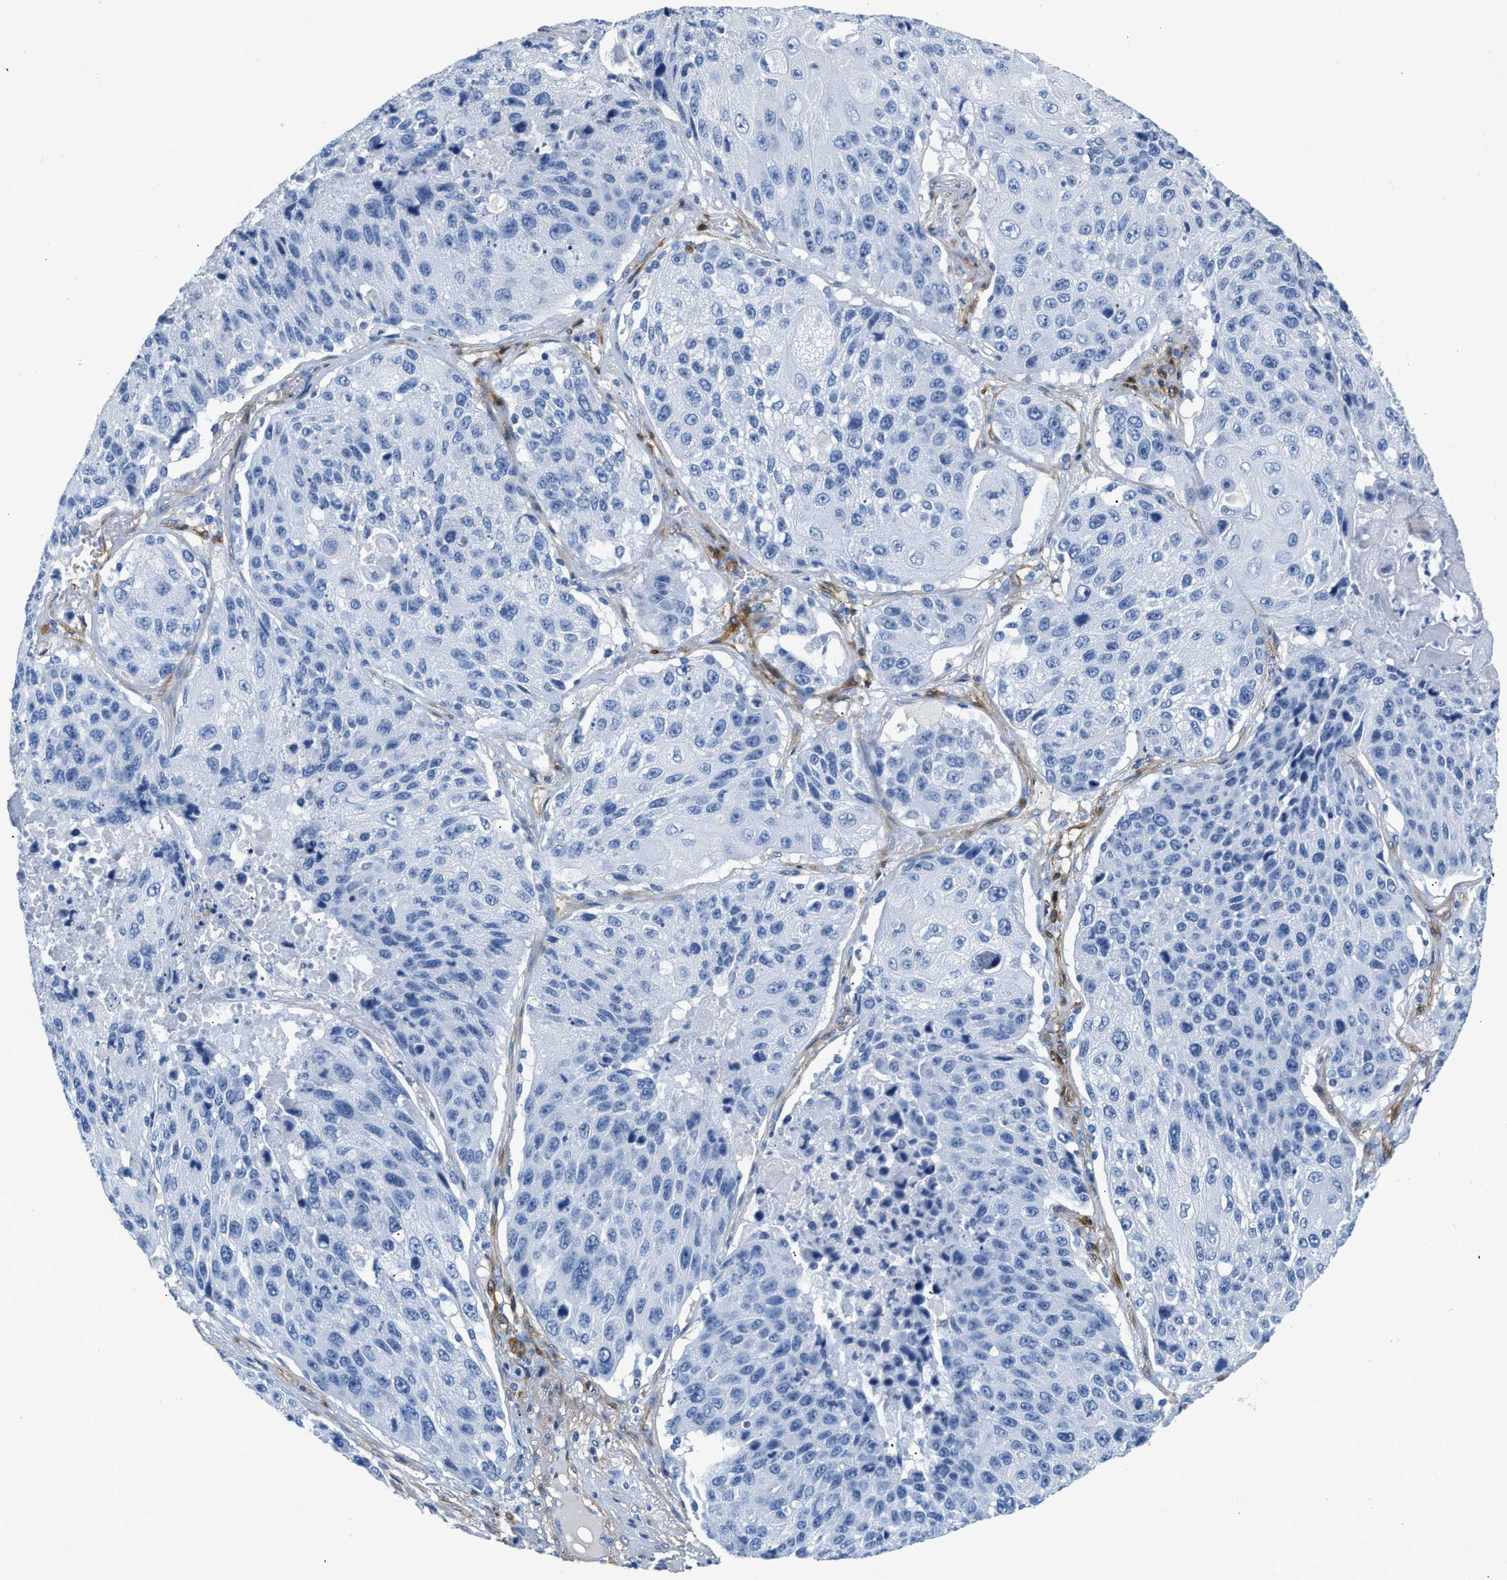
{"staining": {"intensity": "negative", "quantity": "none", "location": "none"}, "tissue": "lung cancer", "cell_type": "Tumor cells", "image_type": "cancer", "snomed": [{"axis": "morphology", "description": "Squamous cell carcinoma, NOS"}, {"axis": "topography", "description": "Lung"}], "caption": "Immunohistochemical staining of human lung squamous cell carcinoma demonstrates no significant positivity in tumor cells.", "gene": "PDGFRB", "patient": {"sex": "male", "age": 61}}